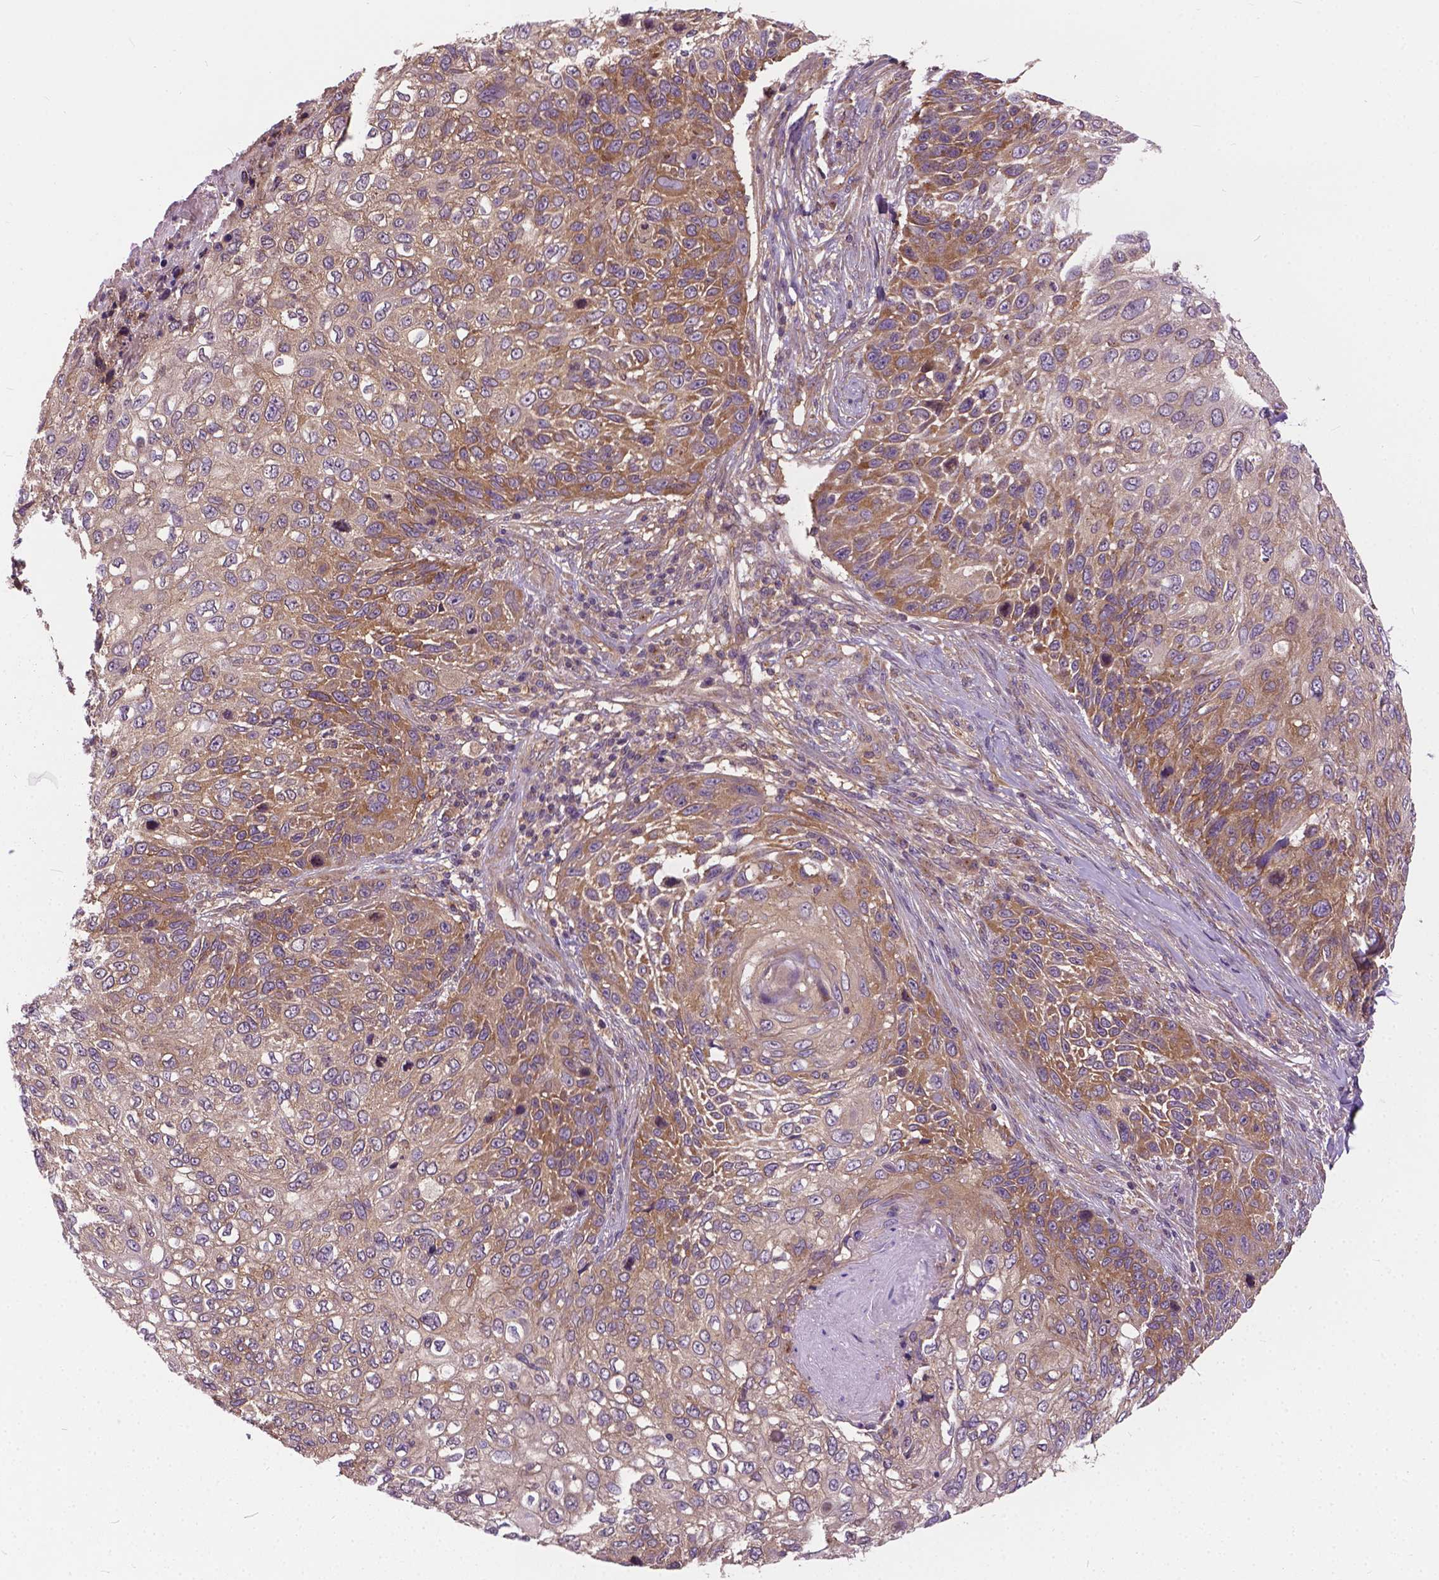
{"staining": {"intensity": "moderate", "quantity": "25%-75%", "location": "cytoplasmic/membranous"}, "tissue": "skin cancer", "cell_type": "Tumor cells", "image_type": "cancer", "snomed": [{"axis": "morphology", "description": "Squamous cell carcinoma, NOS"}, {"axis": "topography", "description": "Skin"}], "caption": "Squamous cell carcinoma (skin) stained with immunohistochemistry (IHC) displays moderate cytoplasmic/membranous expression in about 25%-75% of tumor cells. The staining was performed using DAB (3,3'-diaminobenzidine), with brown indicating positive protein expression. Nuclei are stained blue with hematoxylin.", "gene": "MZT1", "patient": {"sex": "male", "age": 92}}